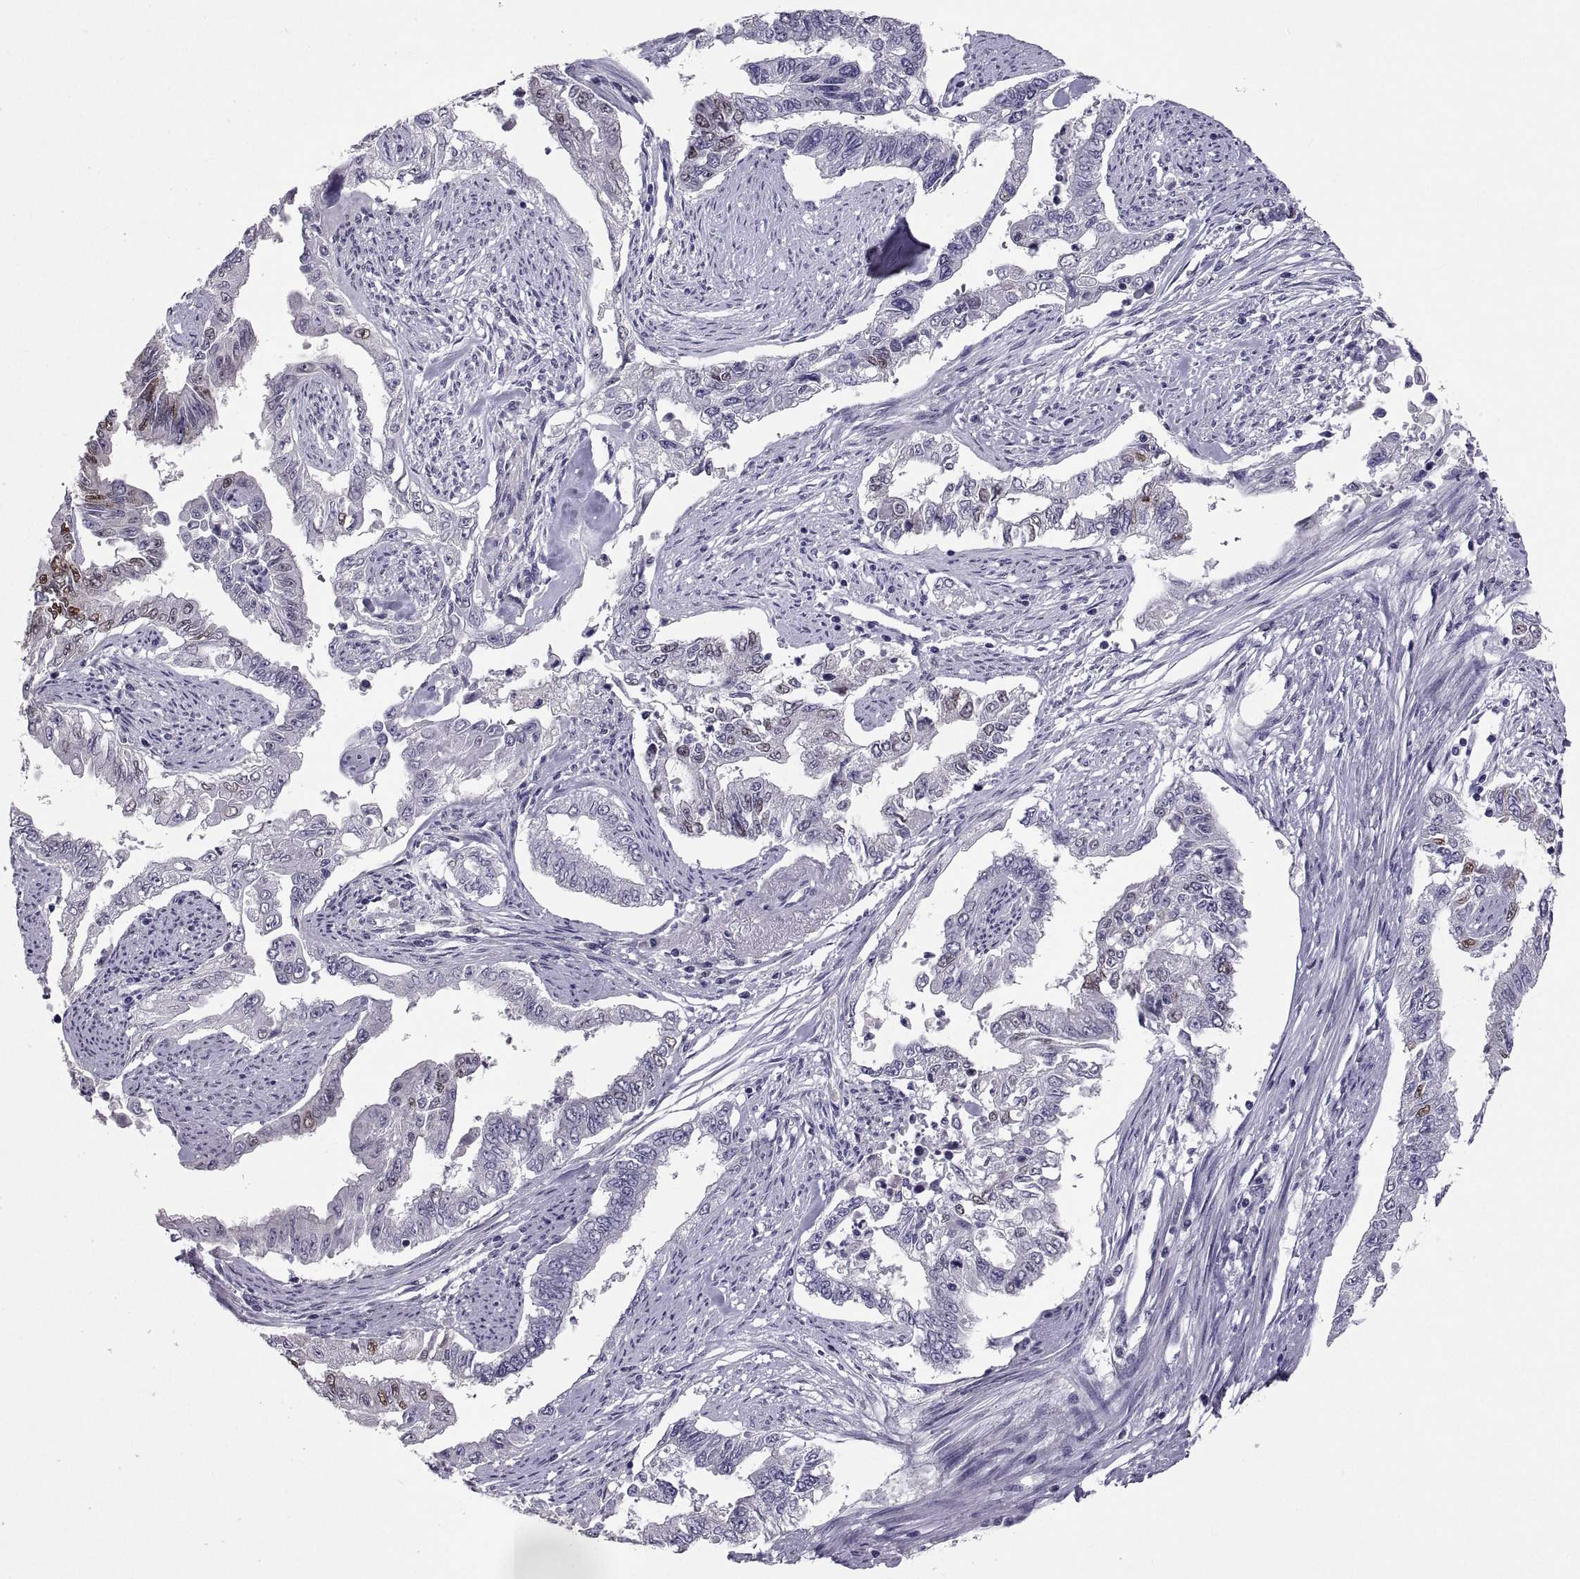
{"staining": {"intensity": "moderate", "quantity": "<25%", "location": "nuclear"}, "tissue": "endometrial cancer", "cell_type": "Tumor cells", "image_type": "cancer", "snomed": [{"axis": "morphology", "description": "Adenocarcinoma, NOS"}, {"axis": "topography", "description": "Uterus"}], "caption": "Immunohistochemistry (IHC) (DAB (3,3'-diaminobenzidine)) staining of endometrial cancer (adenocarcinoma) shows moderate nuclear protein expression in approximately <25% of tumor cells.", "gene": "SOX21", "patient": {"sex": "female", "age": 59}}